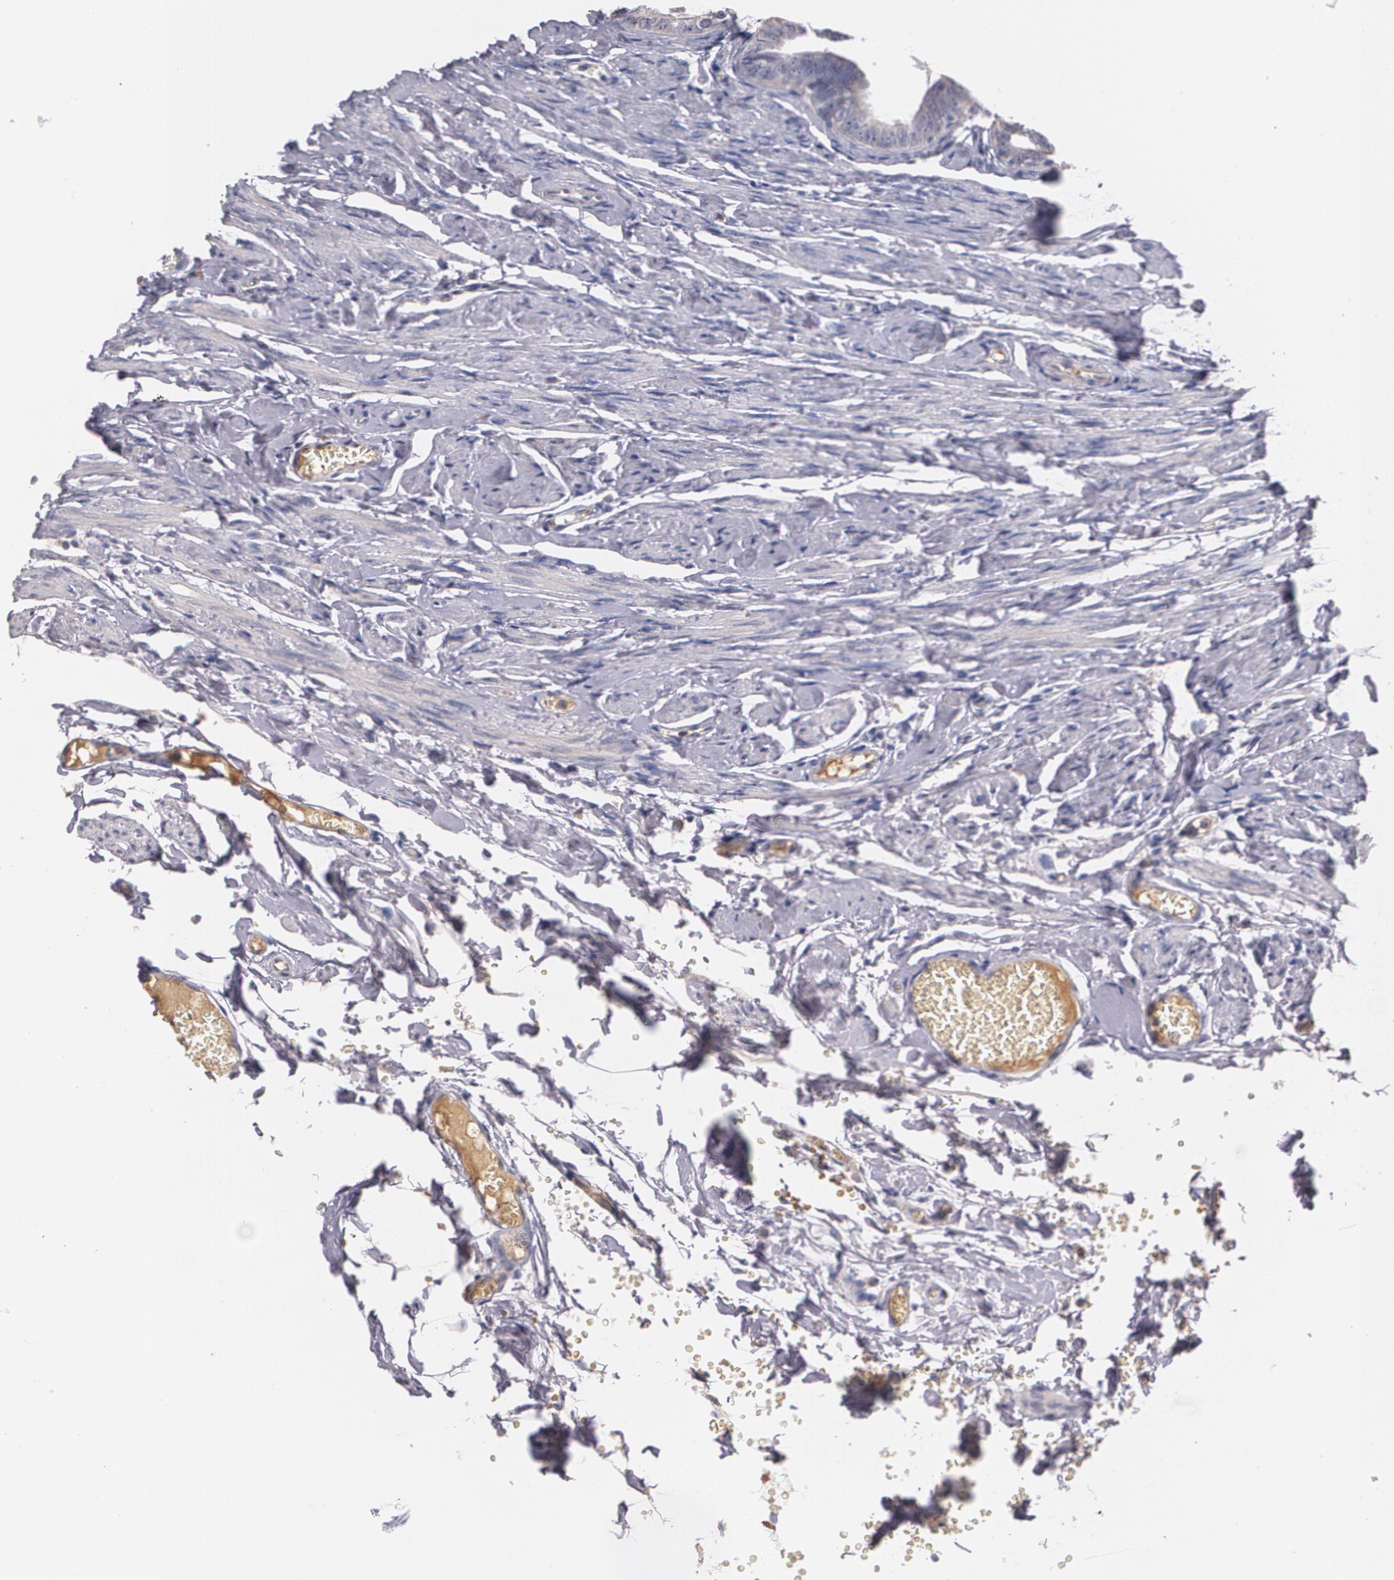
{"staining": {"intensity": "weak", "quantity": ">75%", "location": "cytoplasmic/membranous"}, "tissue": "fallopian tube", "cell_type": "Glandular cells", "image_type": "normal", "snomed": [{"axis": "morphology", "description": "Normal tissue, NOS"}, {"axis": "topography", "description": "Fallopian tube"}, {"axis": "topography", "description": "Ovary"}], "caption": "A low amount of weak cytoplasmic/membranous expression is seen in about >75% of glandular cells in benign fallopian tube. The staining was performed using DAB to visualize the protein expression in brown, while the nuclei were stained in blue with hematoxylin (Magnification: 20x).", "gene": "AMBP", "patient": {"sex": "female", "age": 69}}